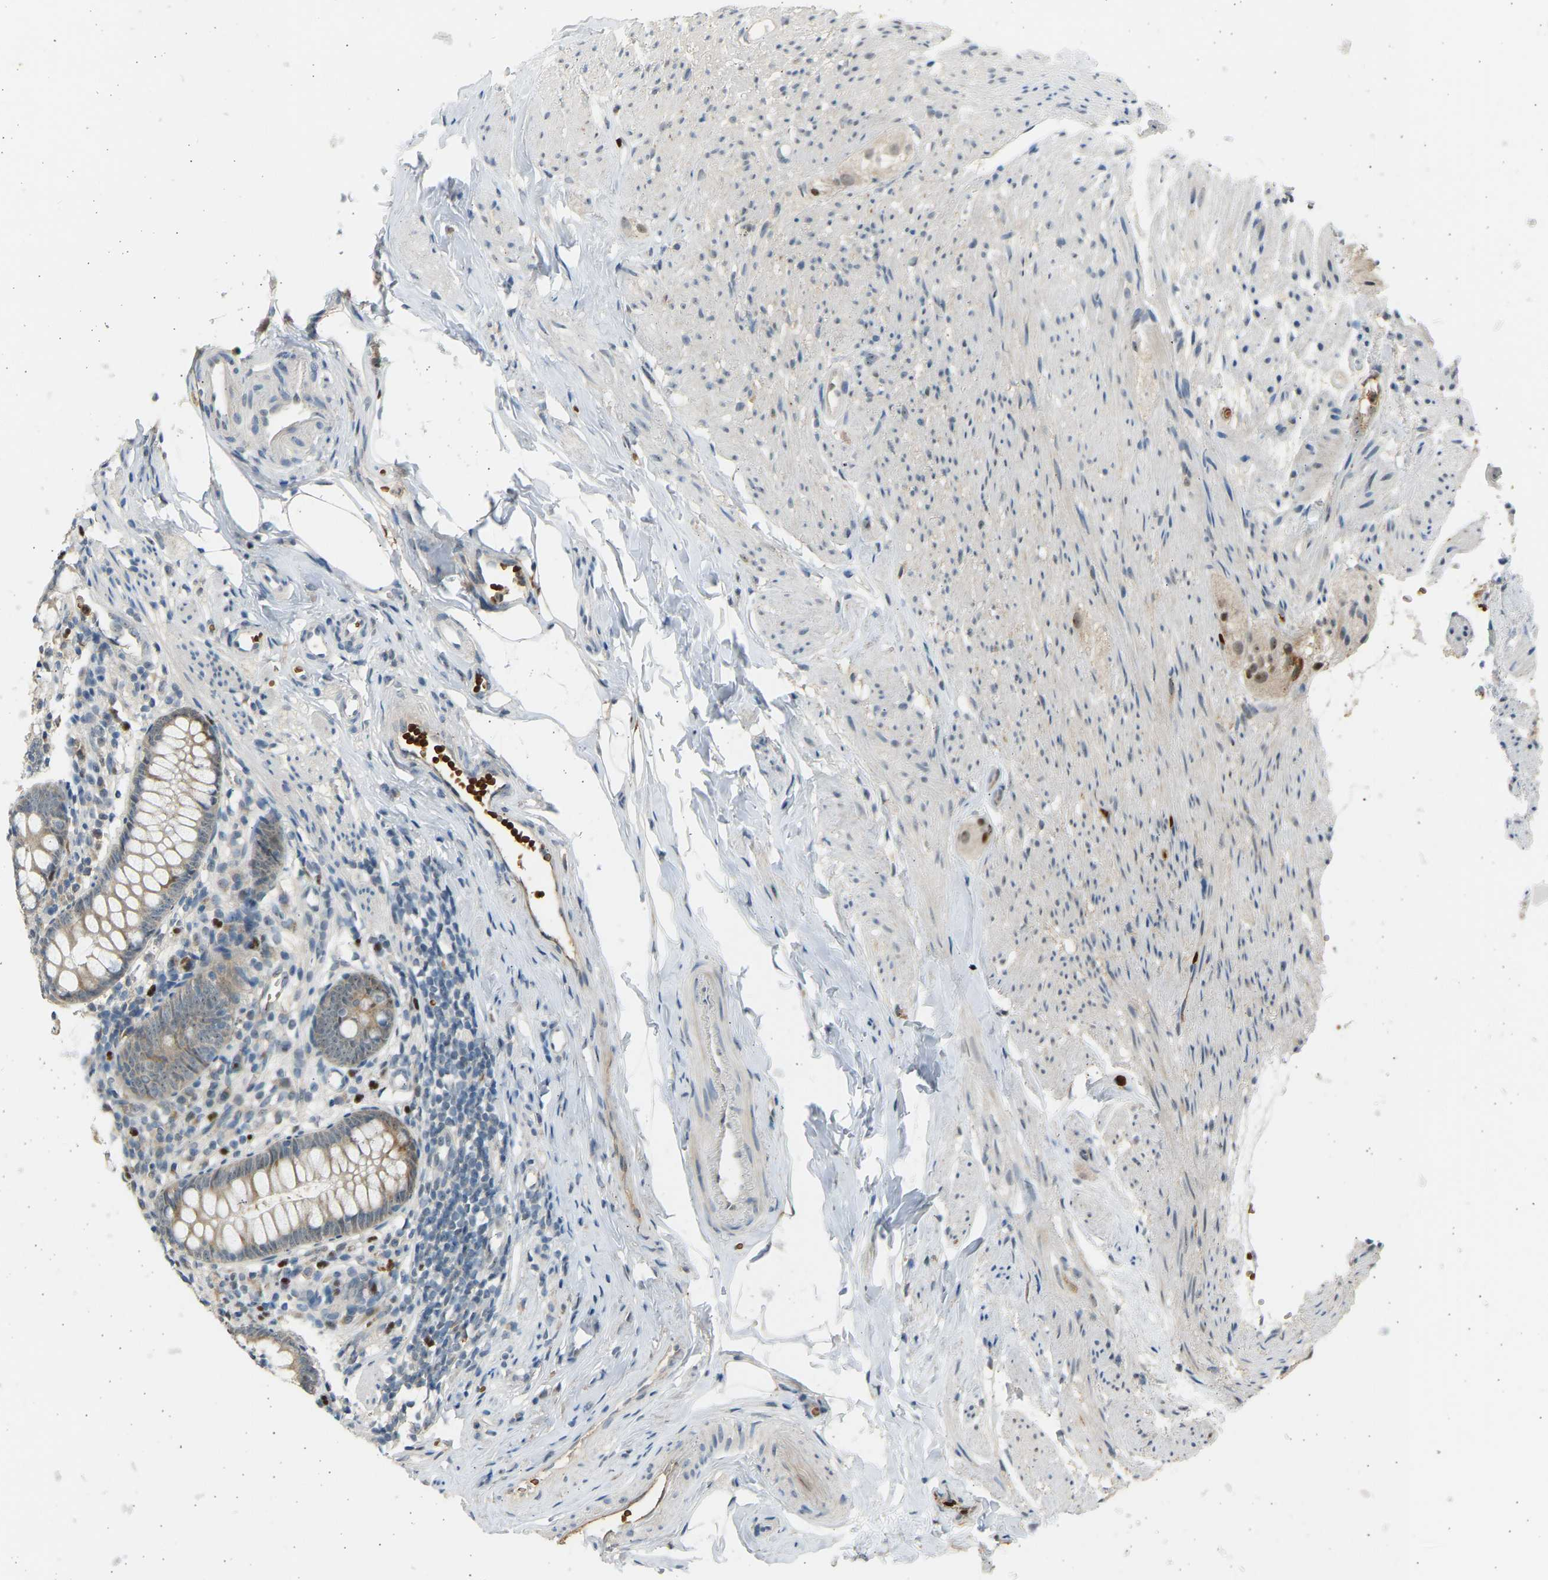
{"staining": {"intensity": "weak", "quantity": ">75%", "location": "cytoplasmic/membranous,nuclear"}, "tissue": "appendix", "cell_type": "Glandular cells", "image_type": "normal", "snomed": [{"axis": "morphology", "description": "Normal tissue, NOS"}, {"axis": "topography", "description": "Appendix"}], "caption": "Human appendix stained for a protein (brown) shows weak cytoplasmic/membranous,nuclear positive staining in about >75% of glandular cells.", "gene": "BIRC2", "patient": {"sex": "female", "age": 77}}